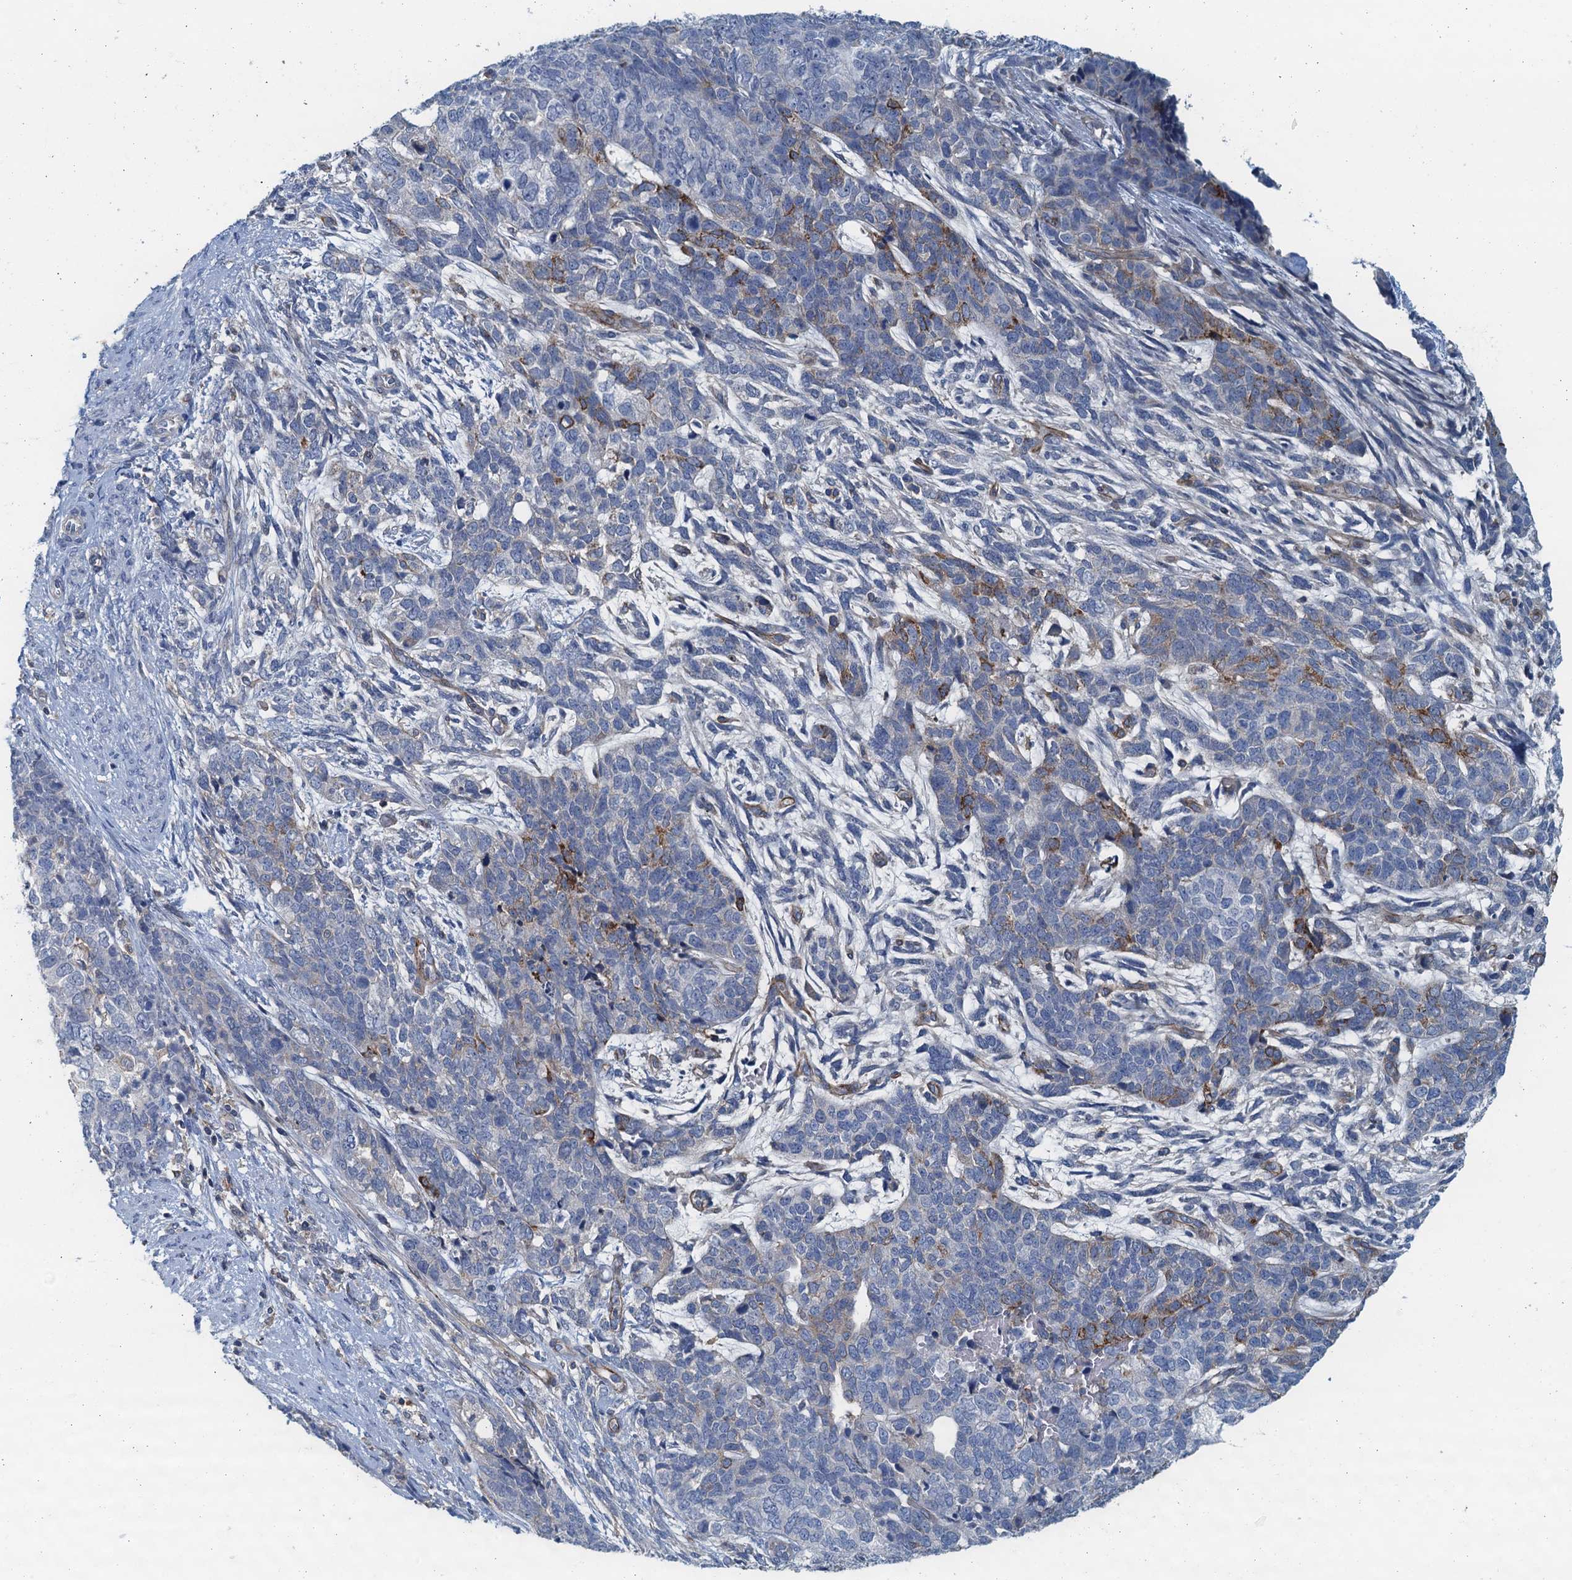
{"staining": {"intensity": "negative", "quantity": "none", "location": "none"}, "tissue": "cervical cancer", "cell_type": "Tumor cells", "image_type": "cancer", "snomed": [{"axis": "morphology", "description": "Squamous cell carcinoma, NOS"}, {"axis": "topography", "description": "Cervix"}], "caption": "The immunohistochemistry (IHC) photomicrograph has no significant positivity in tumor cells of cervical squamous cell carcinoma tissue.", "gene": "THAP10", "patient": {"sex": "female", "age": 63}}